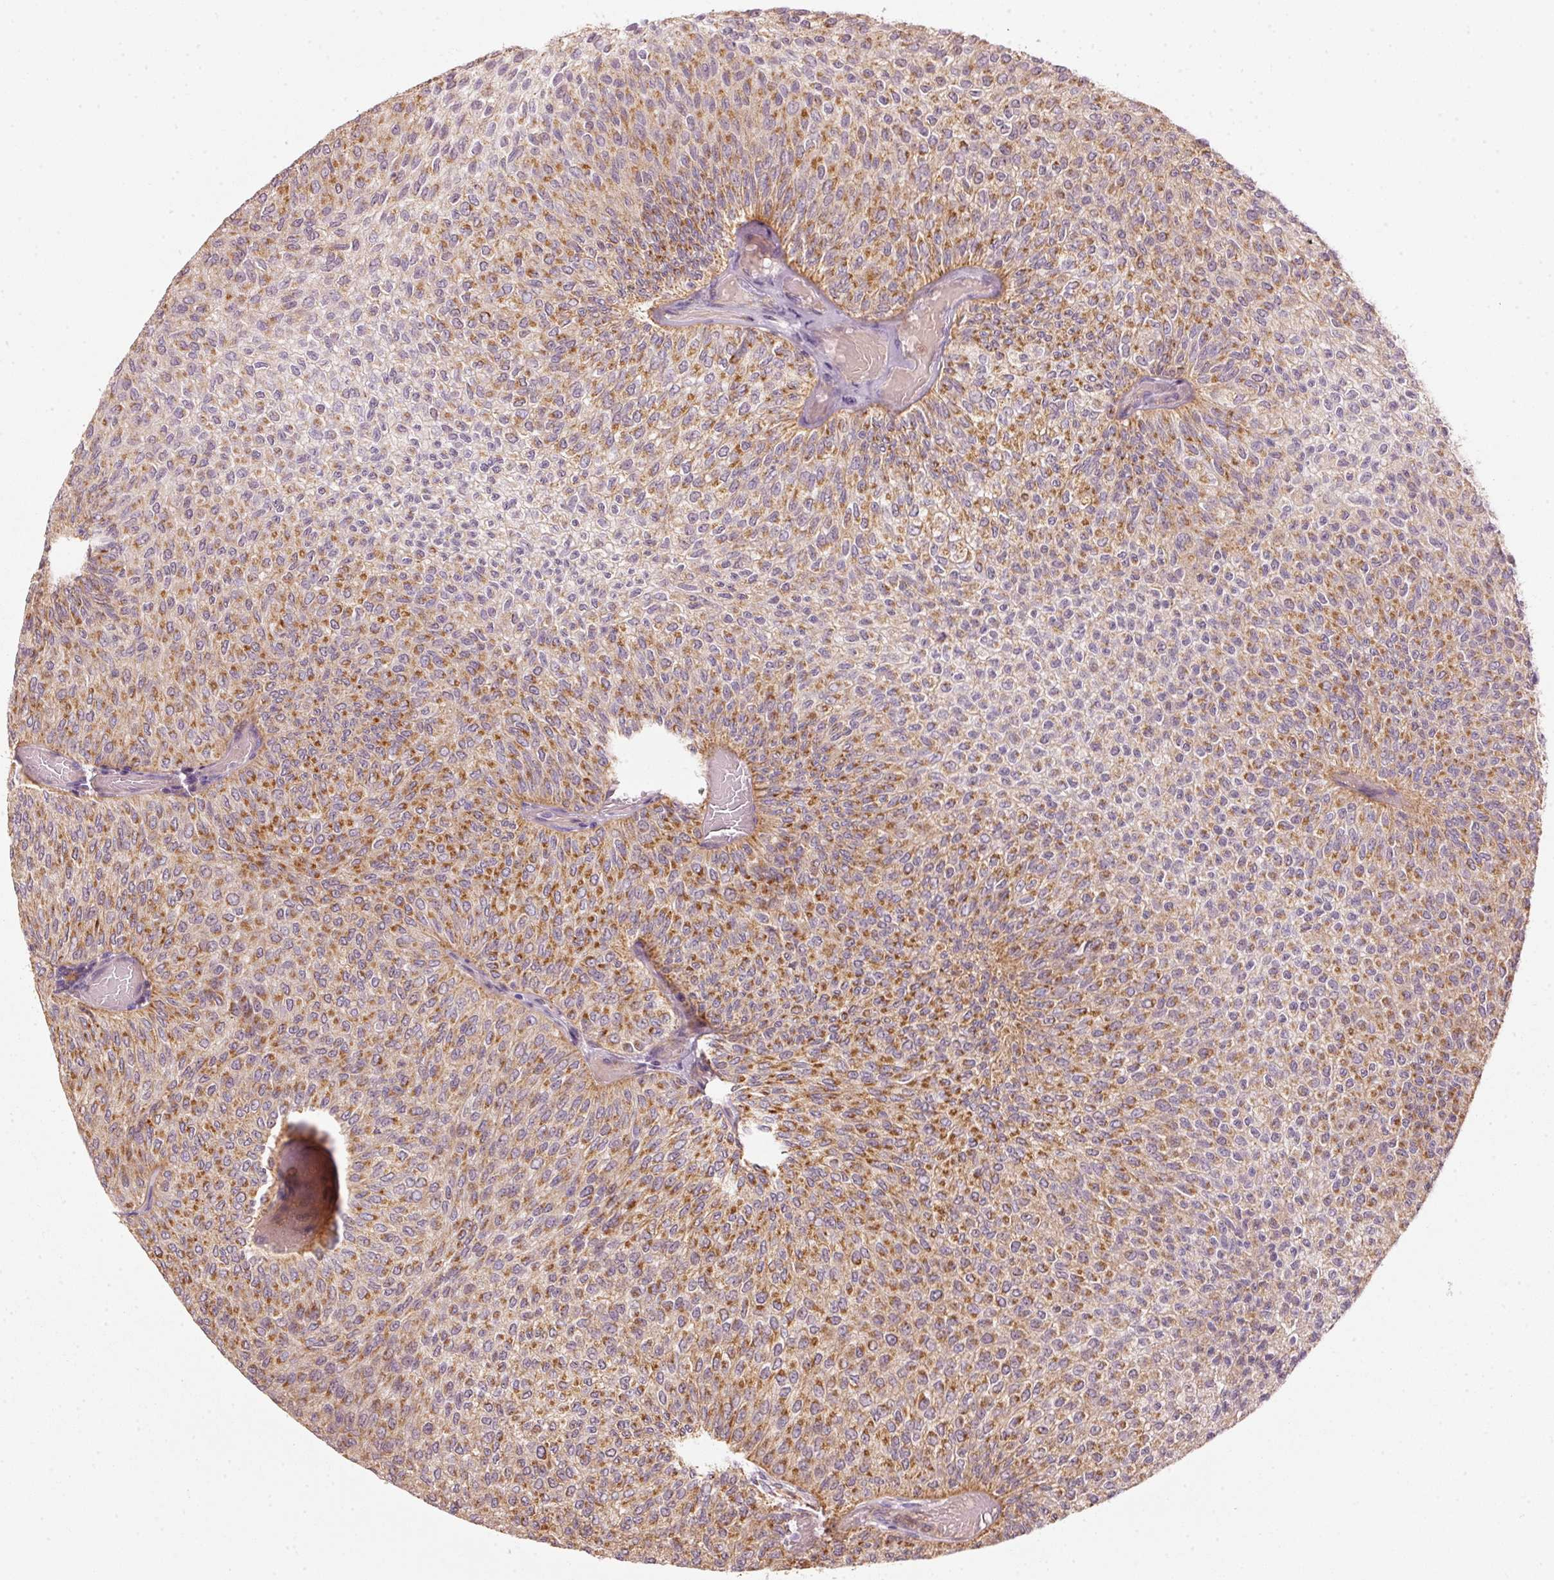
{"staining": {"intensity": "moderate", "quantity": ">75%", "location": "cytoplasmic/membranous"}, "tissue": "urothelial cancer", "cell_type": "Tumor cells", "image_type": "cancer", "snomed": [{"axis": "morphology", "description": "Urothelial carcinoma, Low grade"}, {"axis": "topography", "description": "Urinary bladder"}], "caption": "Human low-grade urothelial carcinoma stained for a protein (brown) shows moderate cytoplasmic/membranous positive staining in about >75% of tumor cells.", "gene": "ARHGAP22", "patient": {"sex": "male", "age": 78}}